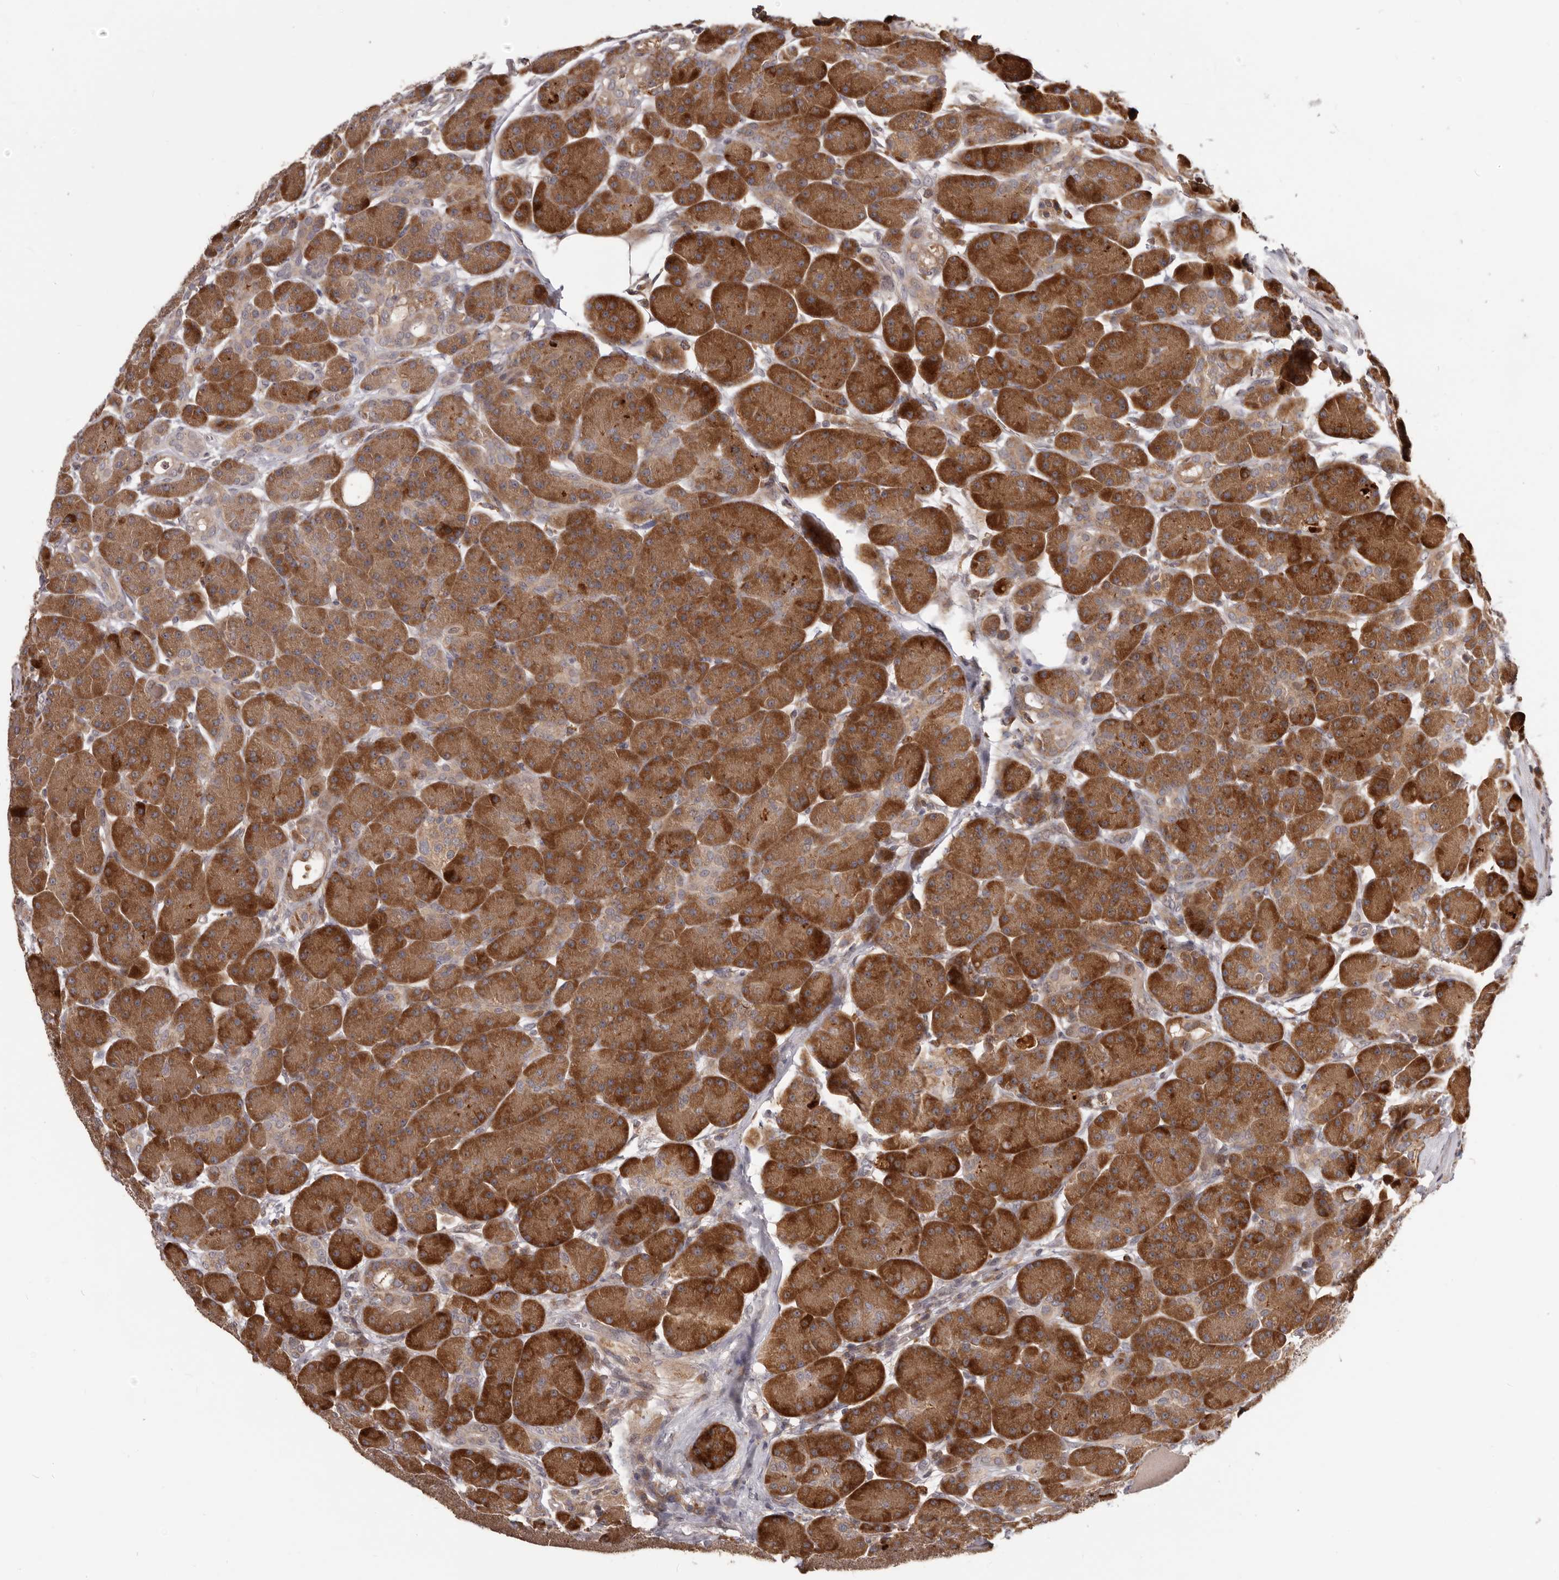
{"staining": {"intensity": "strong", "quantity": ">75%", "location": "cytoplasmic/membranous"}, "tissue": "pancreas", "cell_type": "Exocrine glandular cells", "image_type": "normal", "snomed": [{"axis": "morphology", "description": "Normal tissue, NOS"}, {"axis": "topography", "description": "Pancreas"}], "caption": "Pancreas stained for a protein exhibits strong cytoplasmic/membranous positivity in exocrine glandular cells. (Stains: DAB (3,3'-diaminobenzidine) in brown, nuclei in blue, Microscopy: brightfield microscopy at high magnification).", "gene": "RNF187", "patient": {"sex": "male", "age": 63}}